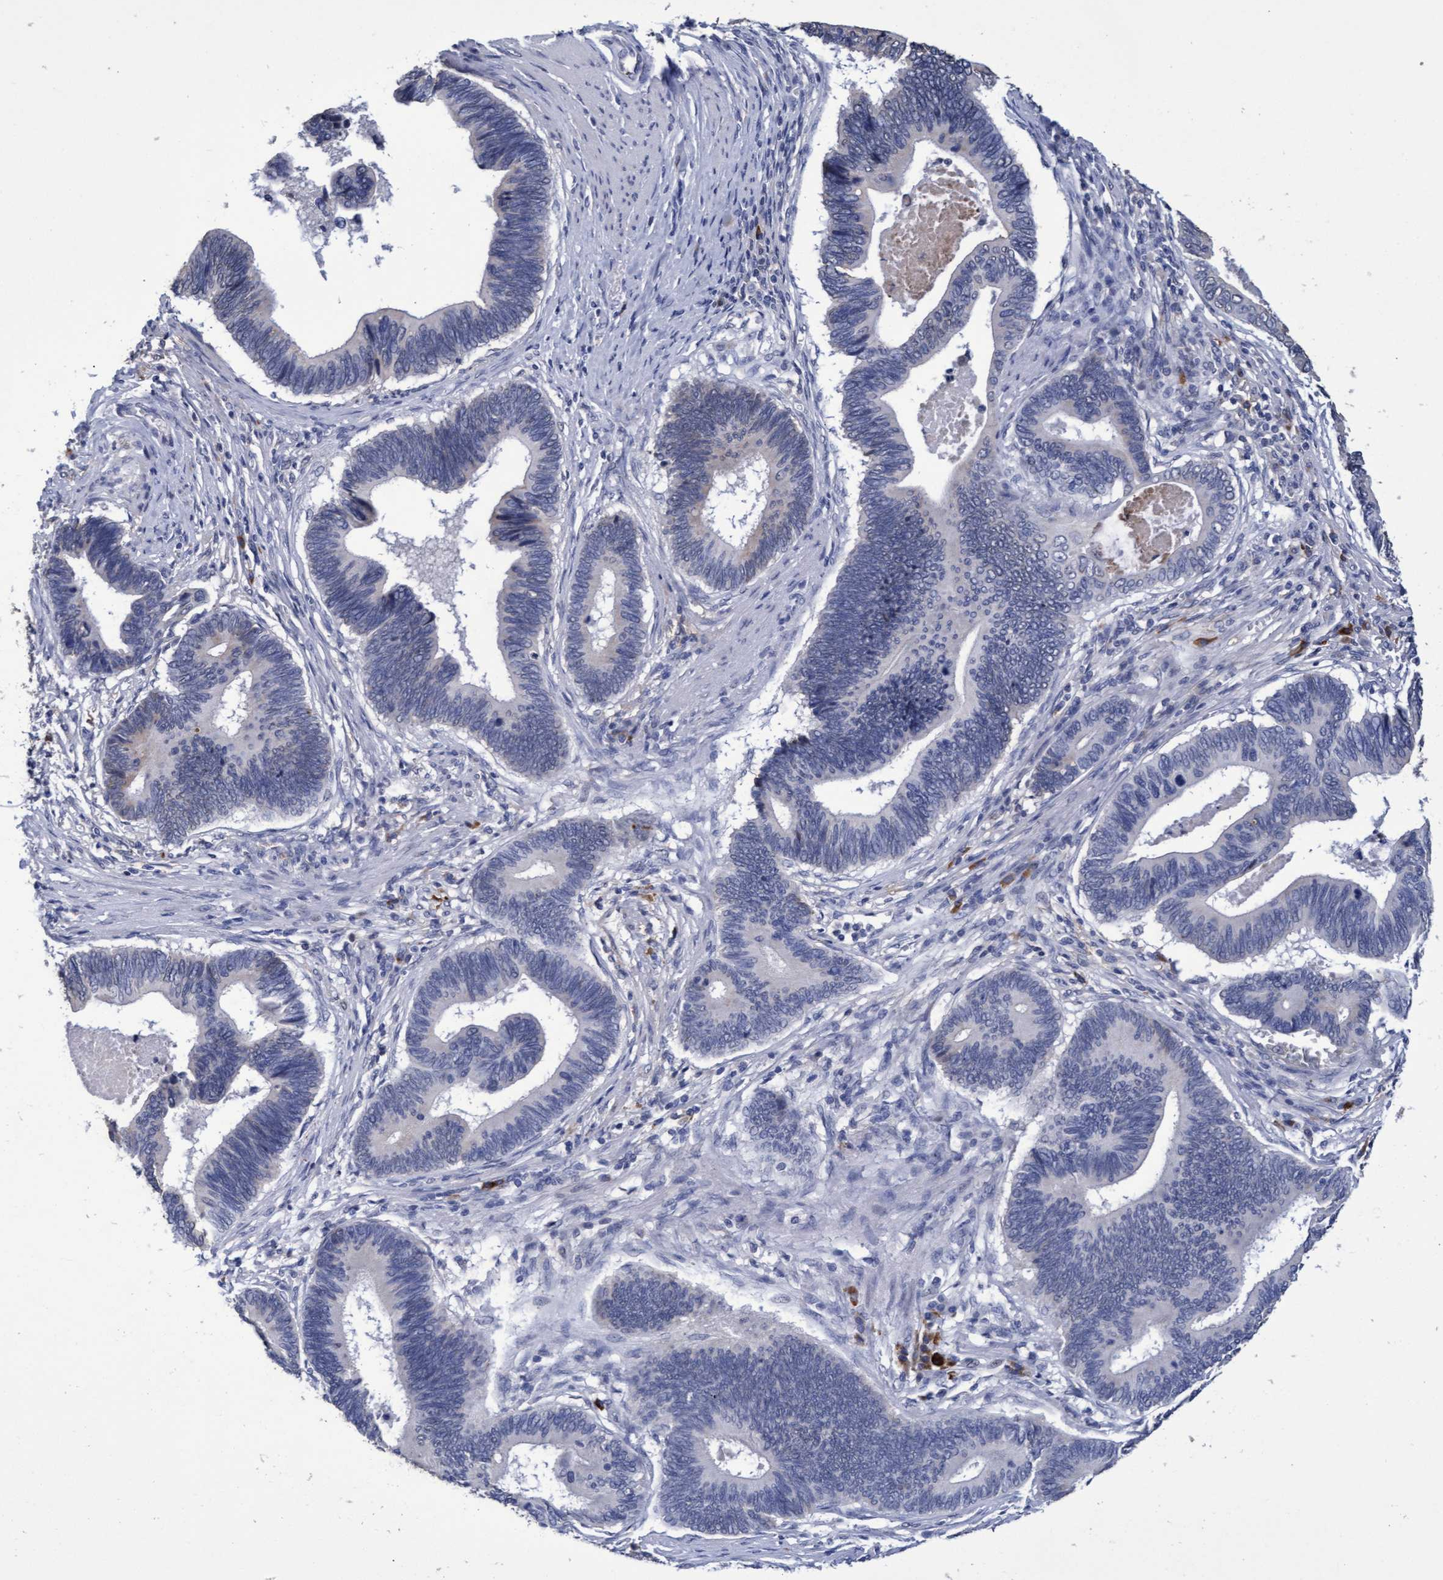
{"staining": {"intensity": "negative", "quantity": "none", "location": "none"}, "tissue": "pancreatic cancer", "cell_type": "Tumor cells", "image_type": "cancer", "snomed": [{"axis": "morphology", "description": "Adenocarcinoma, NOS"}, {"axis": "topography", "description": "Pancreas"}], "caption": "A photomicrograph of human pancreatic cancer (adenocarcinoma) is negative for staining in tumor cells. (Brightfield microscopy of DAB immunohistochemistry (IHC) at high magnification).", "gene": "GPR39", "patient": {"sex": "female", "age": 70}}